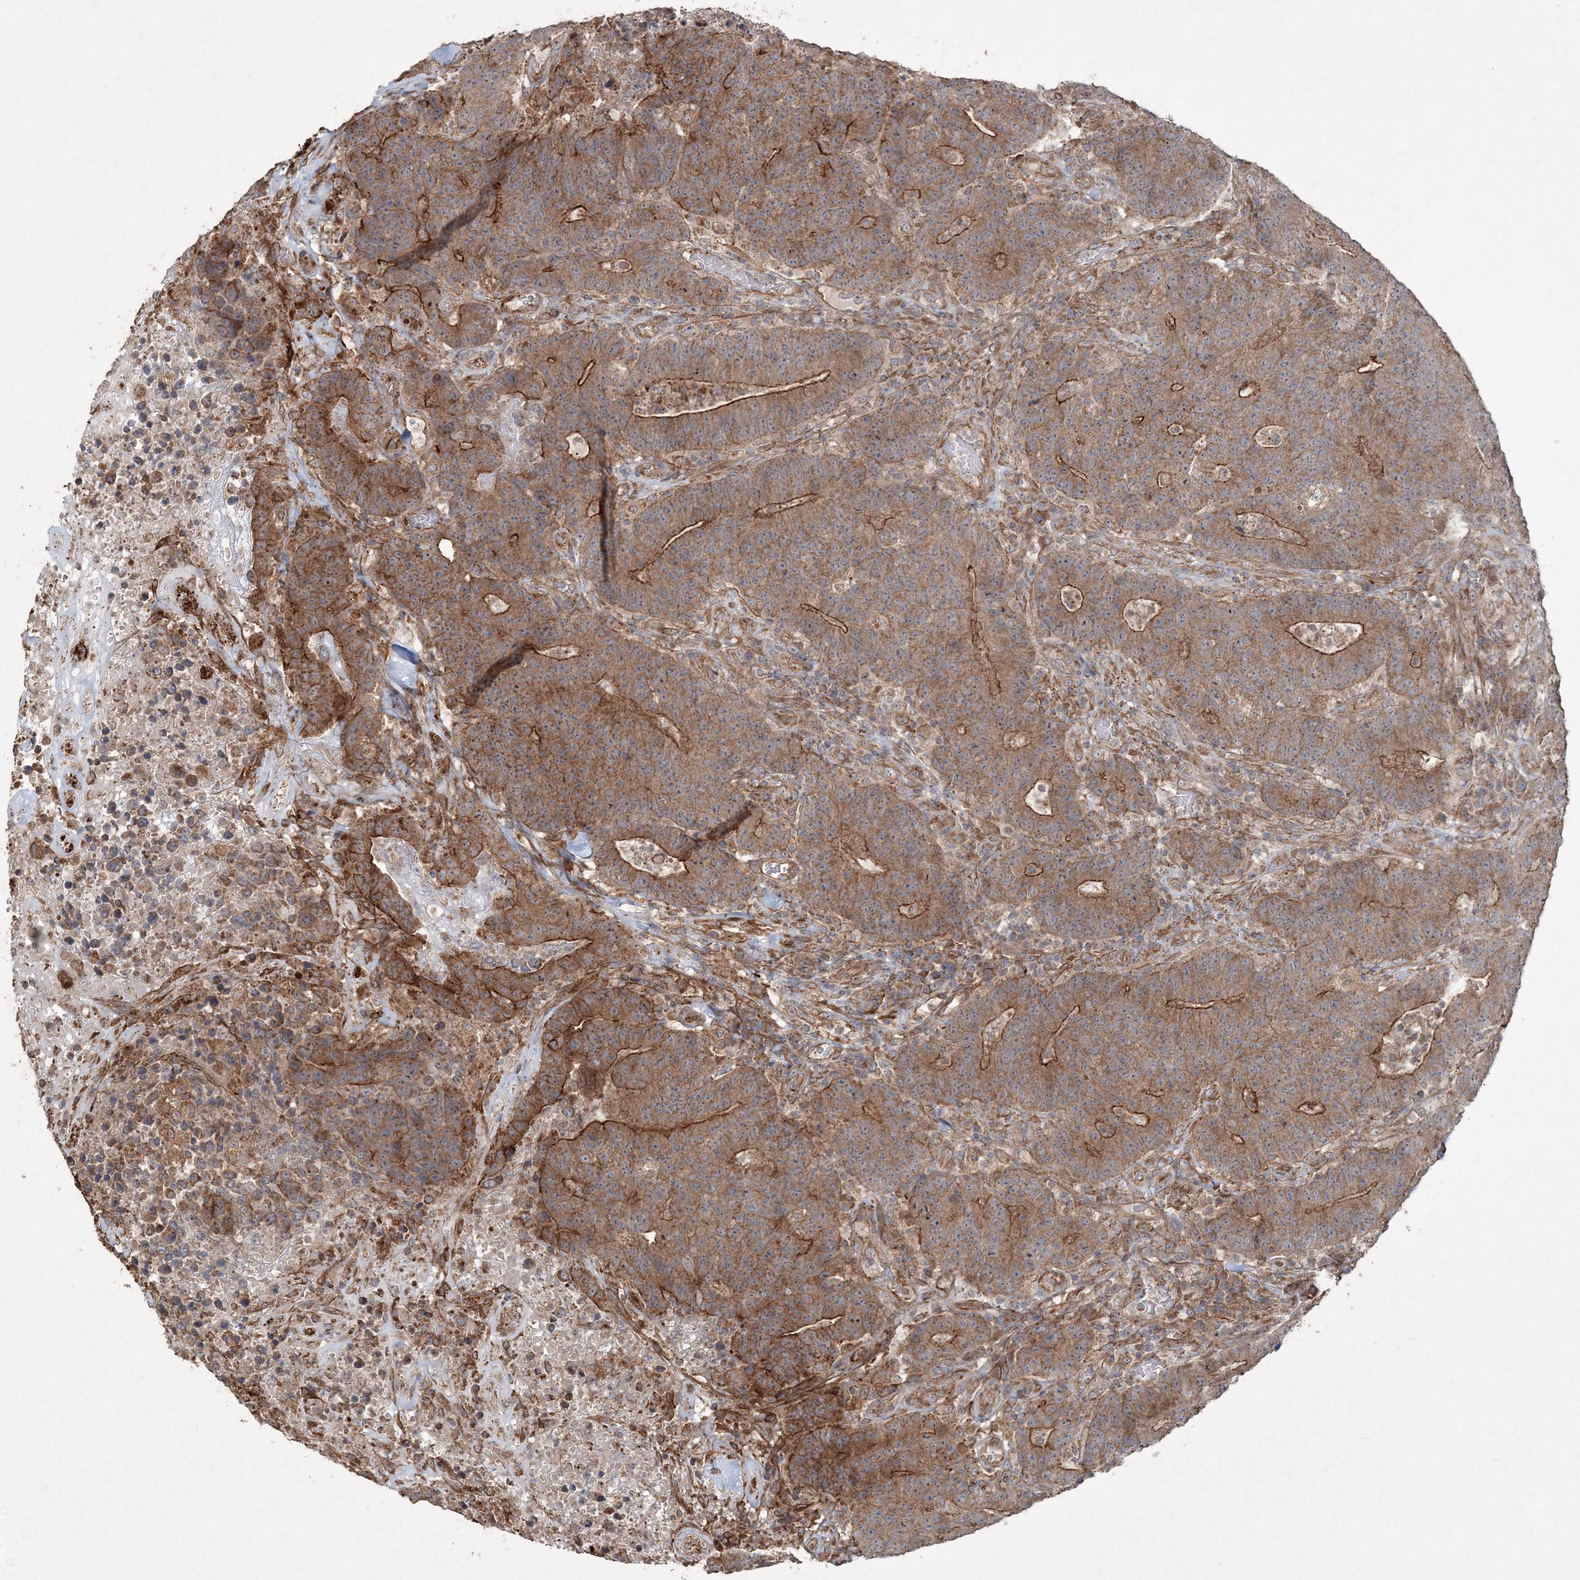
{"staining": {"intensity": "strong", "quantity": ">75%", "location": "cytoplasmic/membranous"}, "tissue": "colorectal cancer", "cell_type": "Tumor cells", "image_type": "cancer", "snomed": [{"axis": "morphology", "description": "Normal tissue, NOS"}, {"axis": "morphology", "description": "Adenocarcinoma, NOS"}, {"axis": "topography", "description": "Colon"}], "caption": "A photomicrograph of colorectal cancer stained for a protein exhibits strong cytoplasmic/membranous brown staining in tumor cells.", "gene": "TTC7A", "patient": {"sex": "female", "age": 75}}